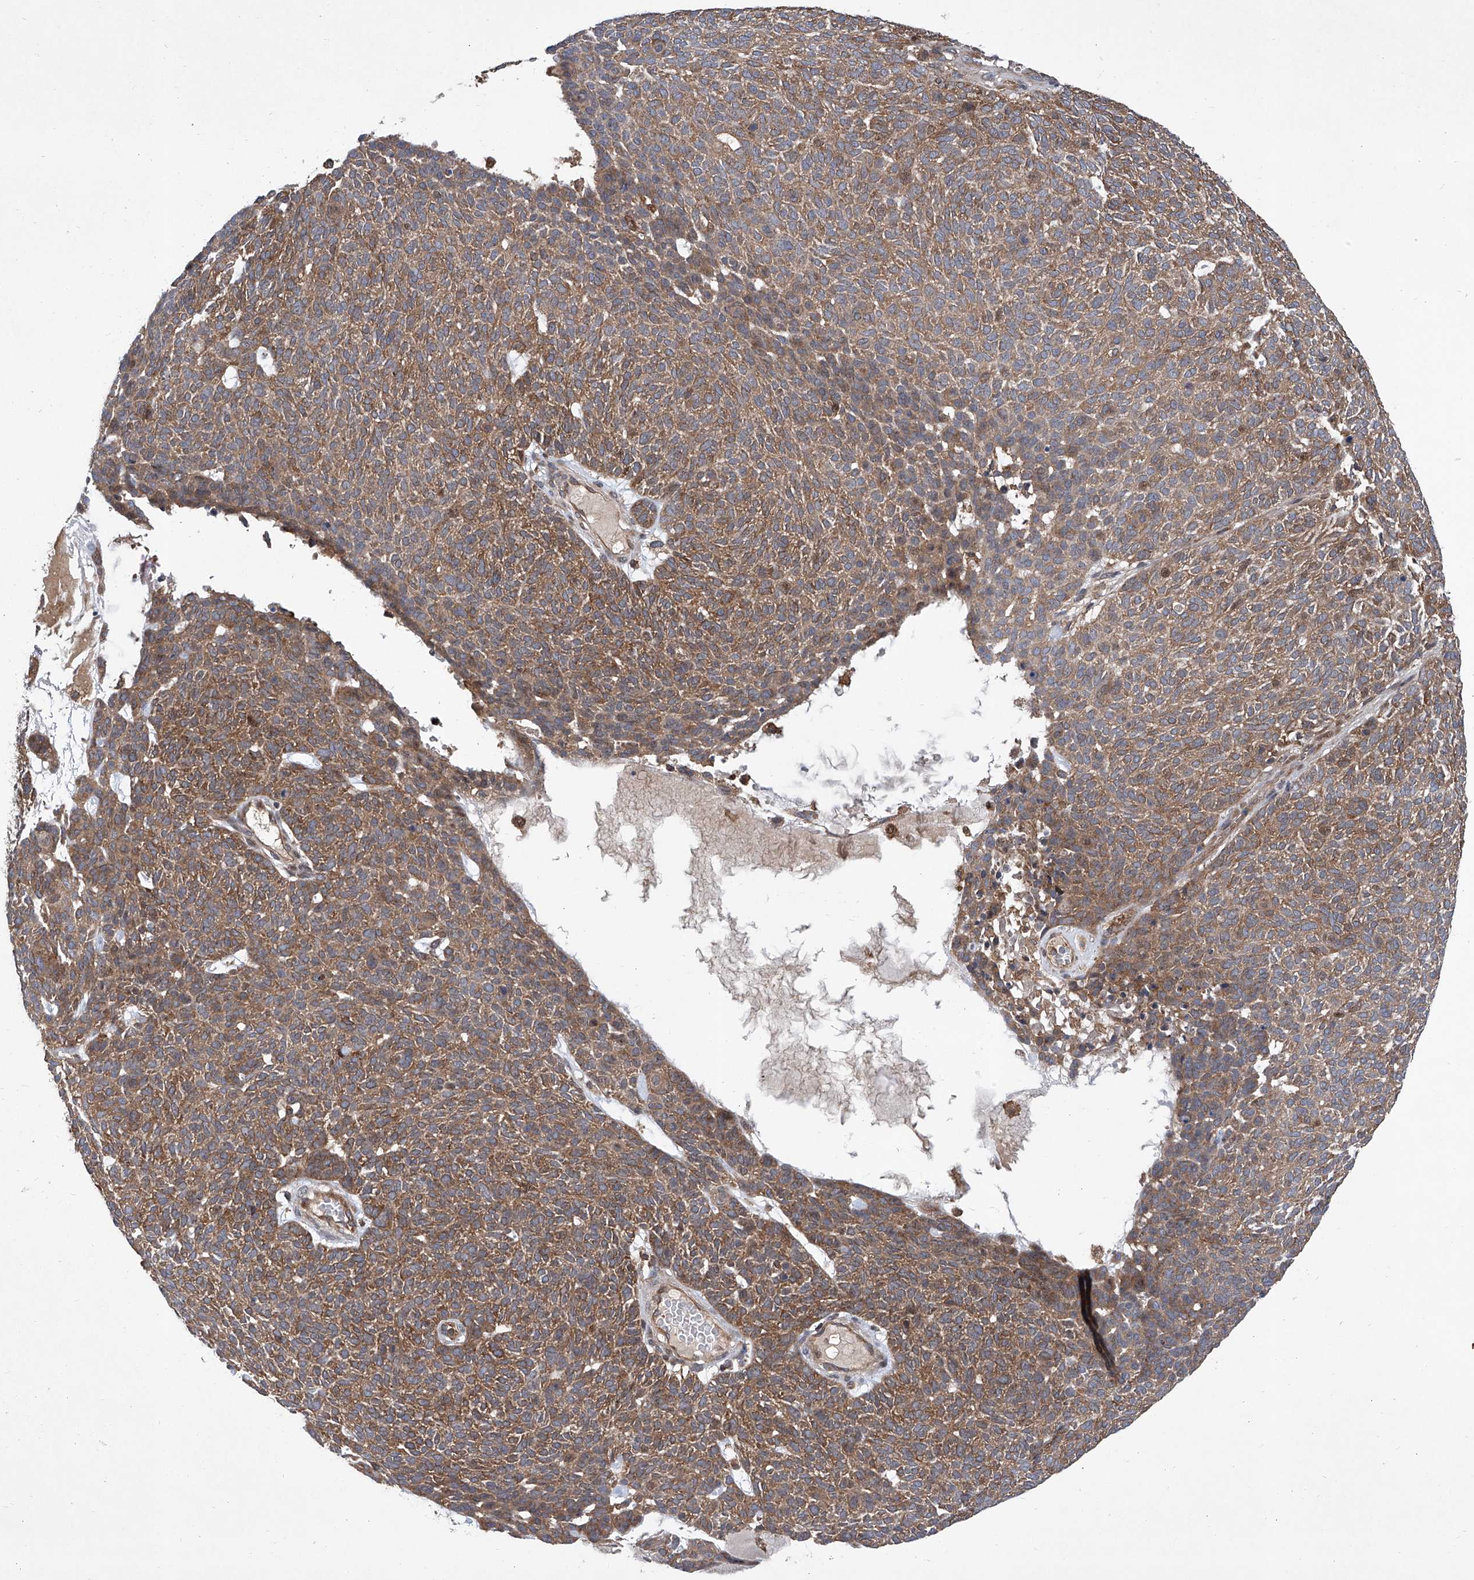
{"staining": {"intensity": "moderate", "quantity": ">75%", "location": "cytoplasmic/membranous"}, "tissue": "skin cancer", "cell_type": "Tumor cells", "image_type": "cancer", "snomed": [{"axis": "morphology", "description": "Squamous cell carcinoma, NOS"}, {"axis": "topography", "description": "Skin"}], "caption": "High-magnification brightfield microscopy of skin squamous cell carcinoma stained with DAB (3,3'-diaminobenzidine) (brown) and counterstained with hematoxylin (blue). tumor cells exhibit moderate cytoplasmic/membranous staining is present in approximately>75% of cells.", "gene": "SMAP1", "patient": {"sex": "female", "age": 90}}